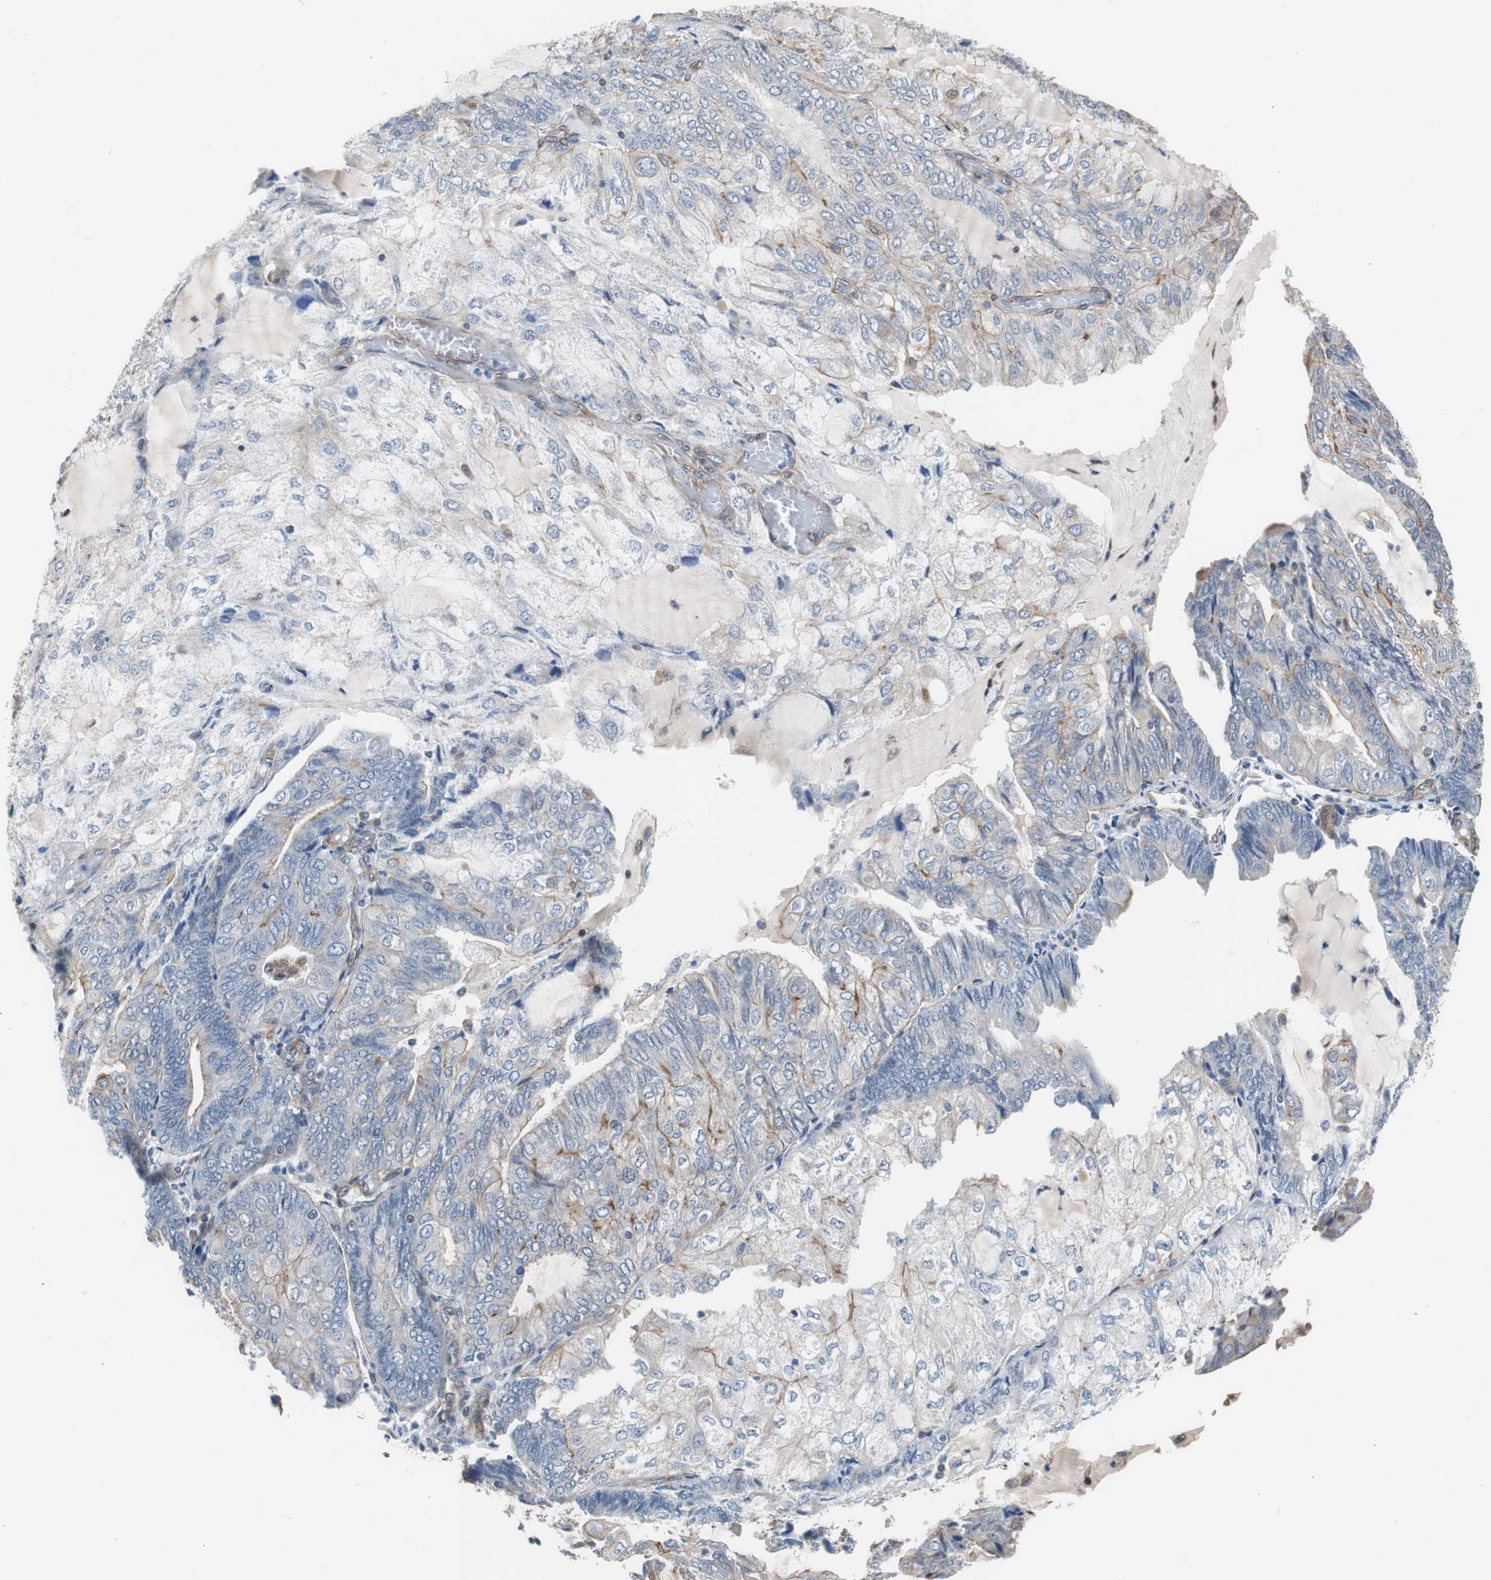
{"staining": {"intensity": "weak", "quantity": "<25%", "location": "cytoplasmic/membranous"}, "tissue": "endometrial cancer", "cell_type": "Tumor cells", "image_type": "cancer", "snomed": [{"axis": "morphology", "description": "Adenocarcinoma, NOS"}, {"axis": "topography", "description": "Endometrium"}], "caption": "The immunohistochemistry micrograph has no significant positivity in tumor cells of adenocarcinoma (endometrial) tissue.", "gene": "KIF3B", "patient": {"sex": "female", "age": 81}}